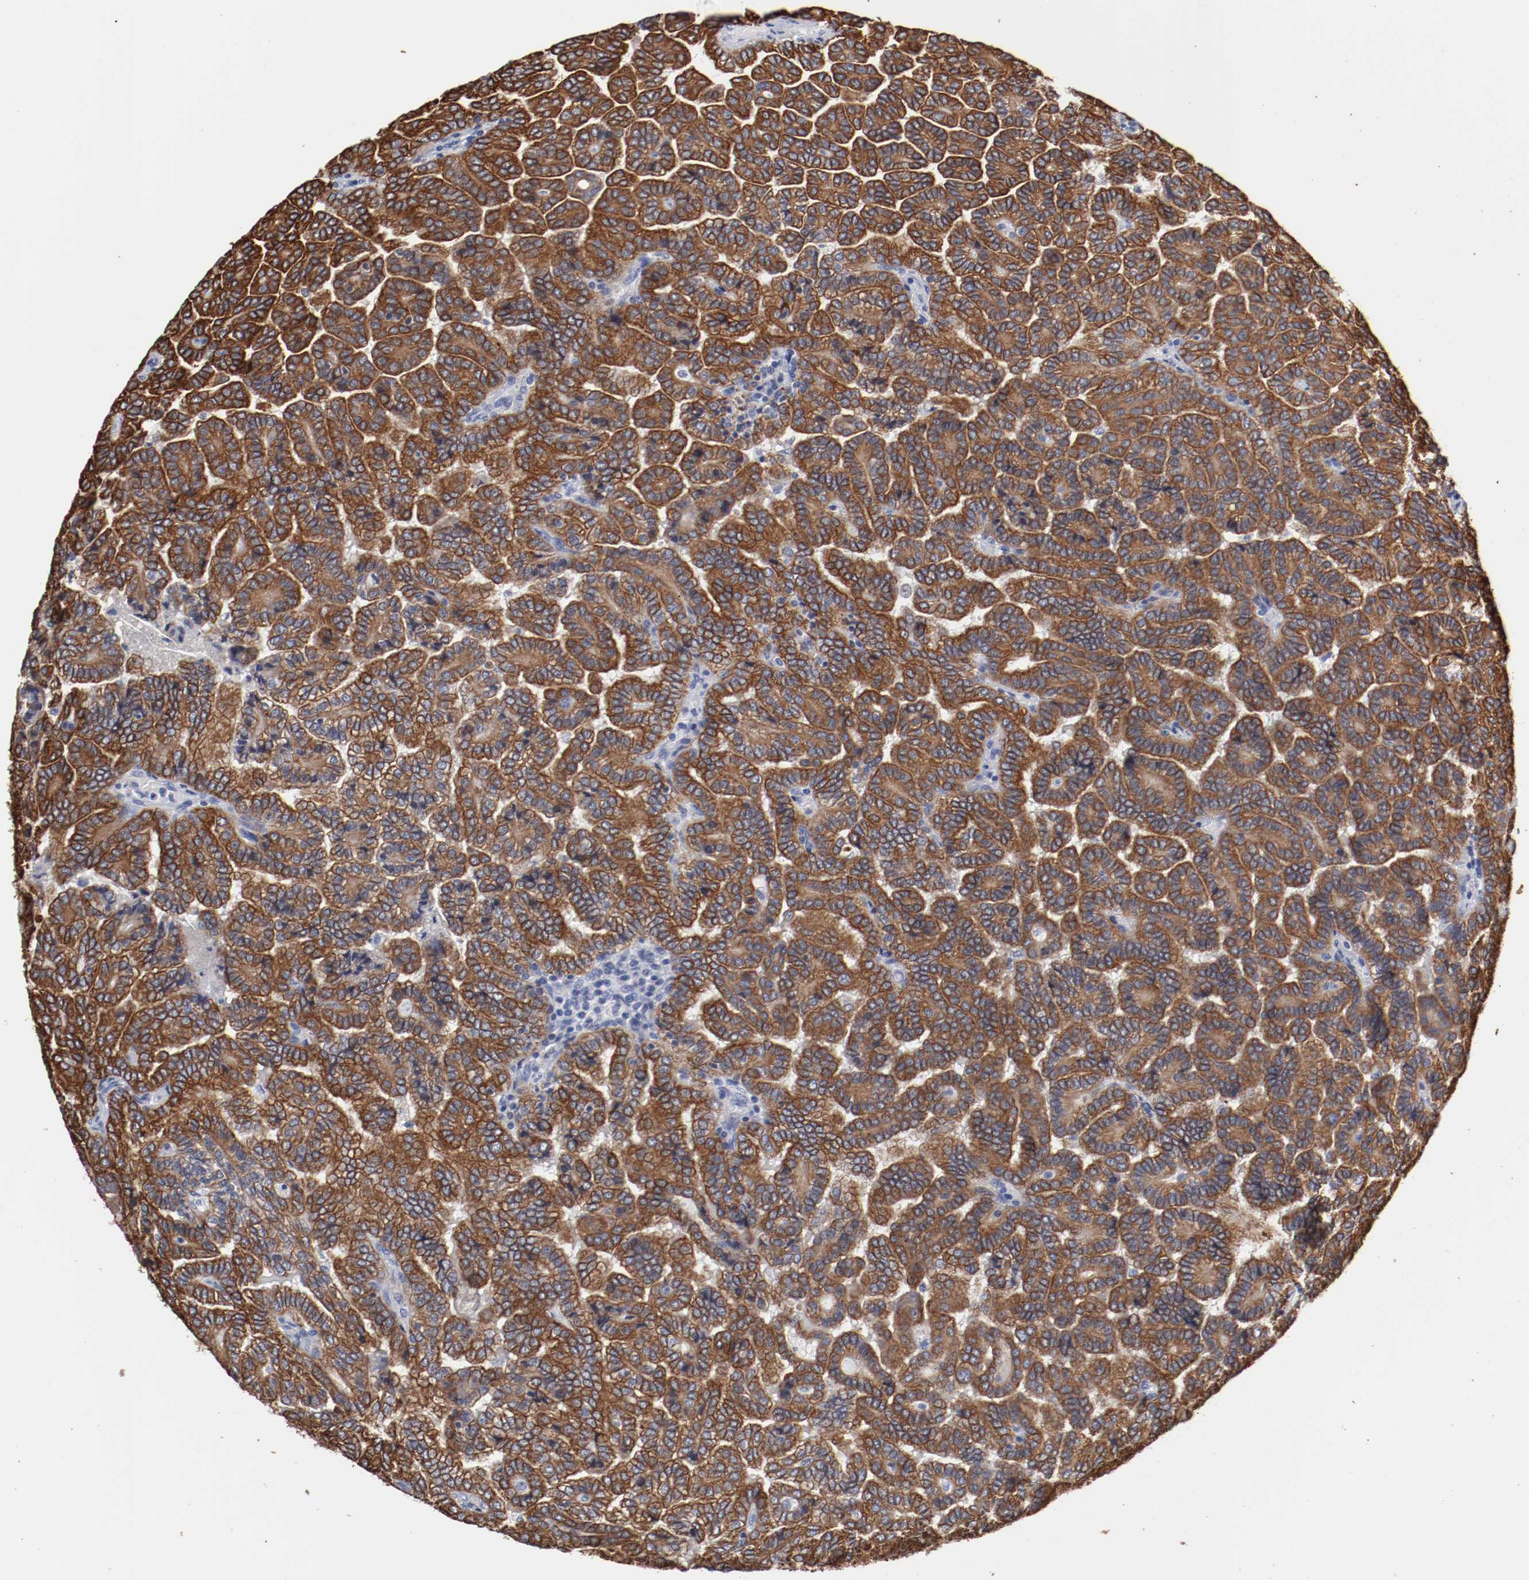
{"staining": {"intensity": "strong", "quantity": ">75%", "location": "cytoplasmic/membranous"}, "tissue": "renal cancer", "cell_type": "Tumor cells", "image_type": "cancer", "snomed": [{"axis": "morphology", "description": "Adenocarcinoma, NOS"}, {"axis": "topography", "description": "Kidney"}], "caption": "Protein expression analysis of renal cancer (adenocarcinoma) exhibits strong cytoplasmic/membranous expression in approximately >75% of tumor cells.", "gene": "TSPAN6", "patient": {"sex": "male", "age": 61}}